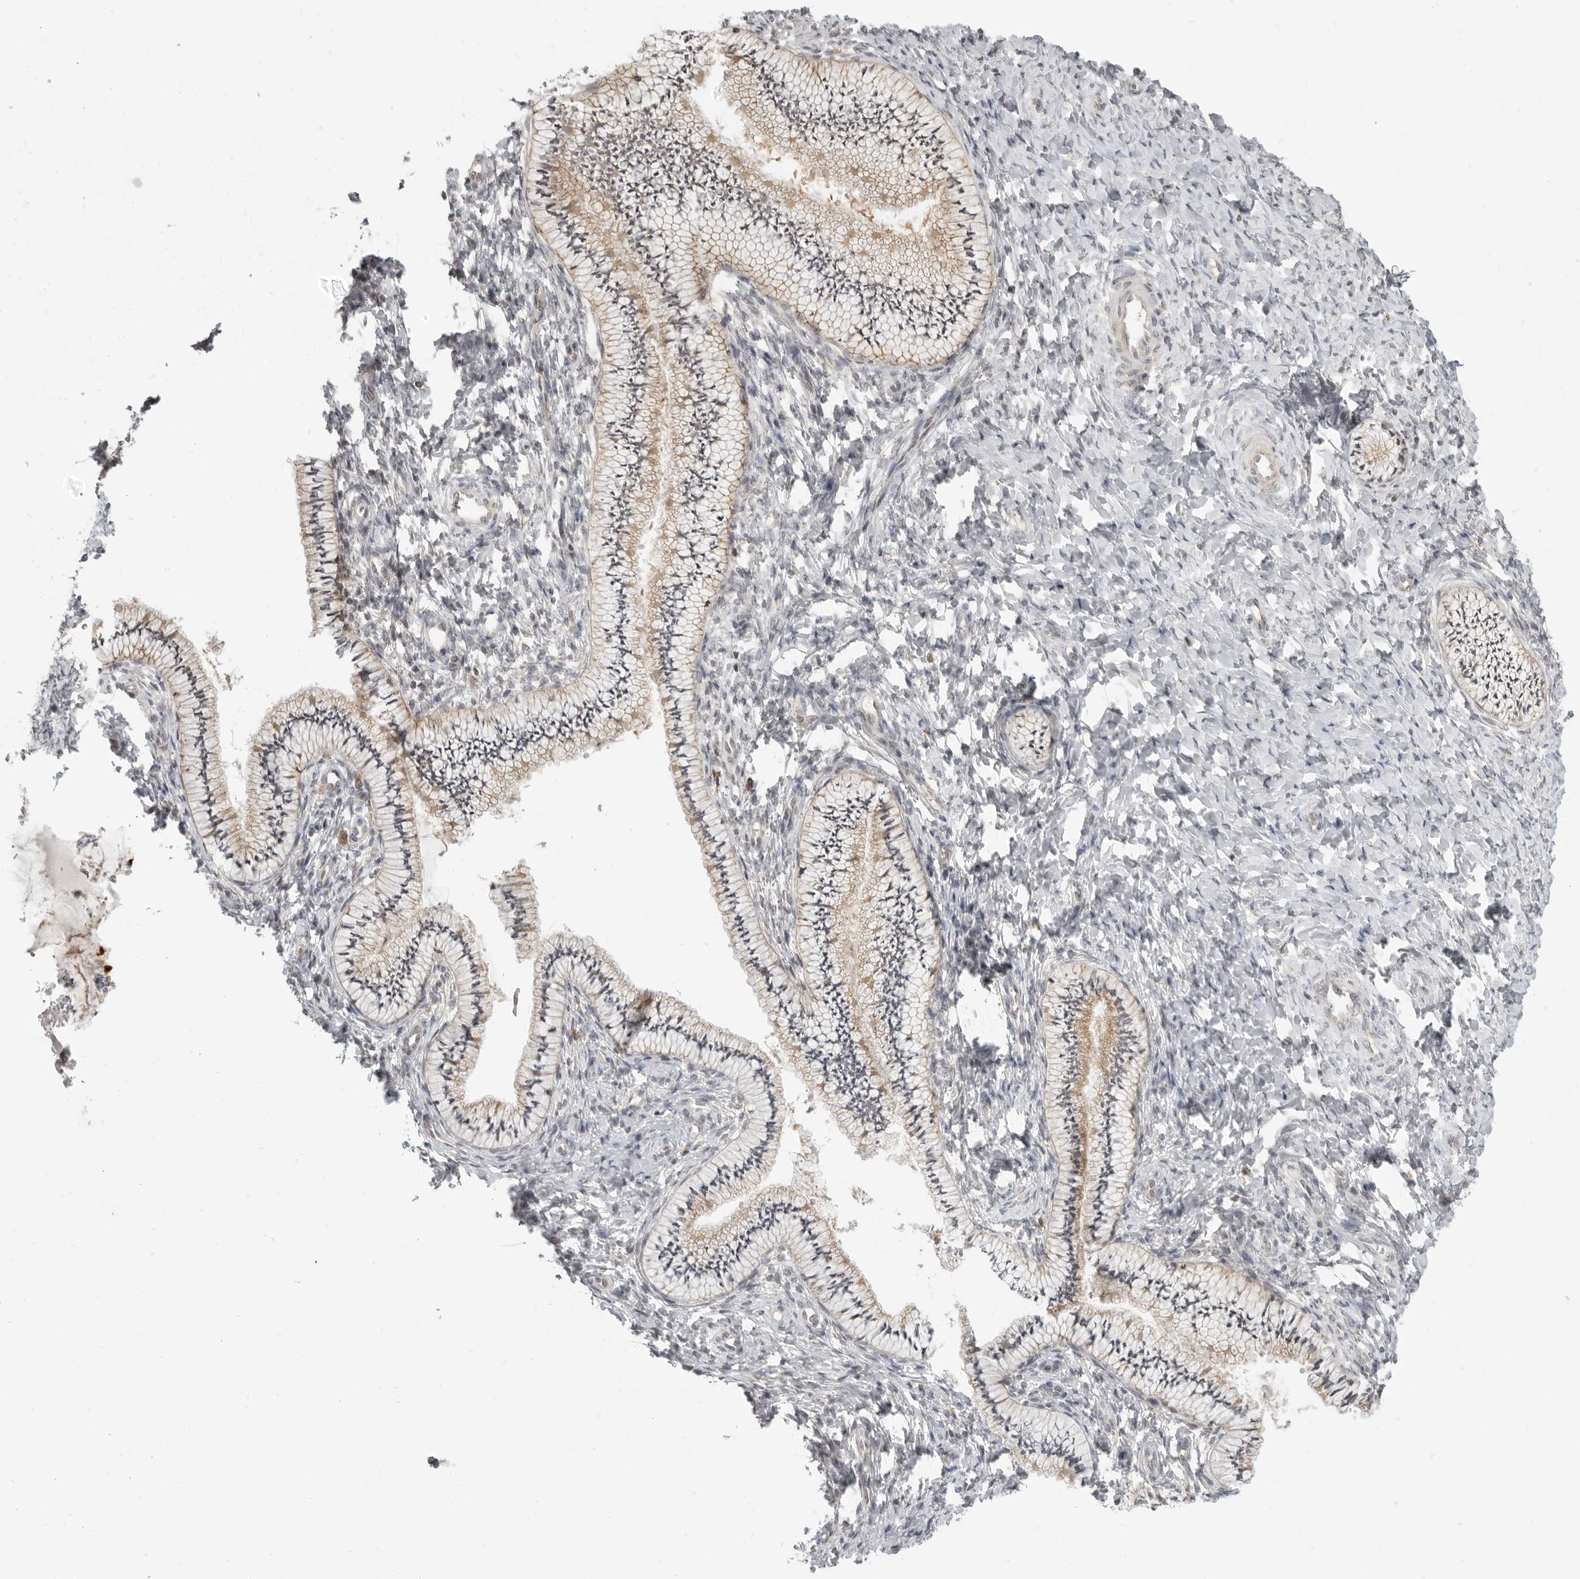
{"staining": {"intensity": "weak", "quantity": "25%-75%", "location": "cytoplasmic/membranous"}, "tissue": "cervix", "cell_type": "Glandular cells", "image_type": "normal", "snomed": [{"axis": "morphology", "description": "Normal tissue, NOS"}, {"axis": "topography", "description": "Cervix"}], "caption": "A brown stain shows weak cytoplasmic/membranous positivity of a protein in glandular cells of normal human cervix.", "gene": "PRRC2A", "patient": {"sex": "female", "age": 36}}